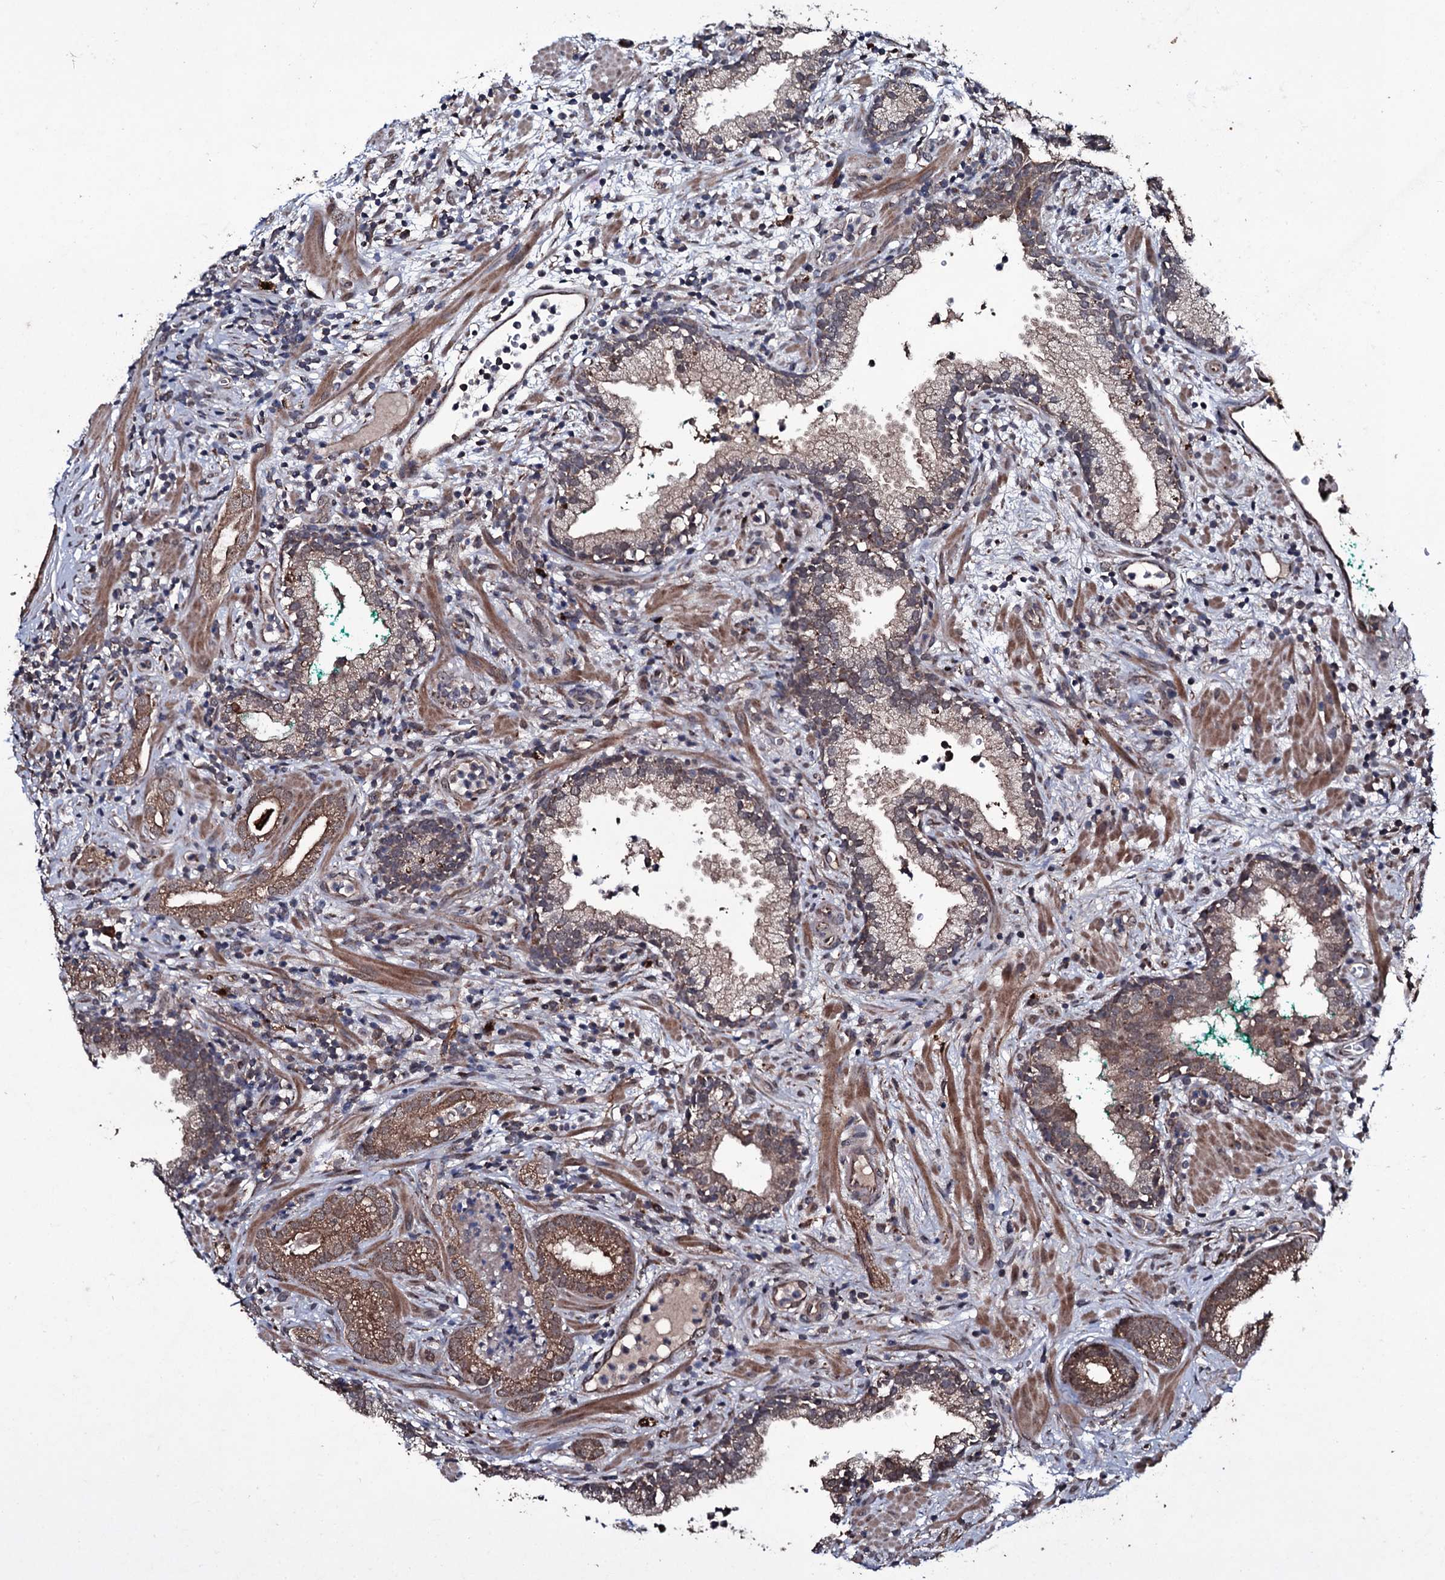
{"staining": {"intensity": "moderate", "quantity": "25%-75%", "location": "cytoplasmic/membranous"}, "tissue": "prostate cancer", "cell_type": "Tumor cells", "image_type": "cancer", "snomed": [{"axis": "morphology", "description": "Adenocarcinoma, High grade"}, {"axis": "topography", "description": "Prostate"}], "caption": "IHC histopathology image of human prostate cancer (high-grade adenocarcinoma) stained for a protein (brown), which demonstrates medium levels of moderate cytoplasmic/membranous expression in about 25%-75% of tumor cells.", "gene": "MRPS31", "patient": {"sex": "male", "age": 64}}